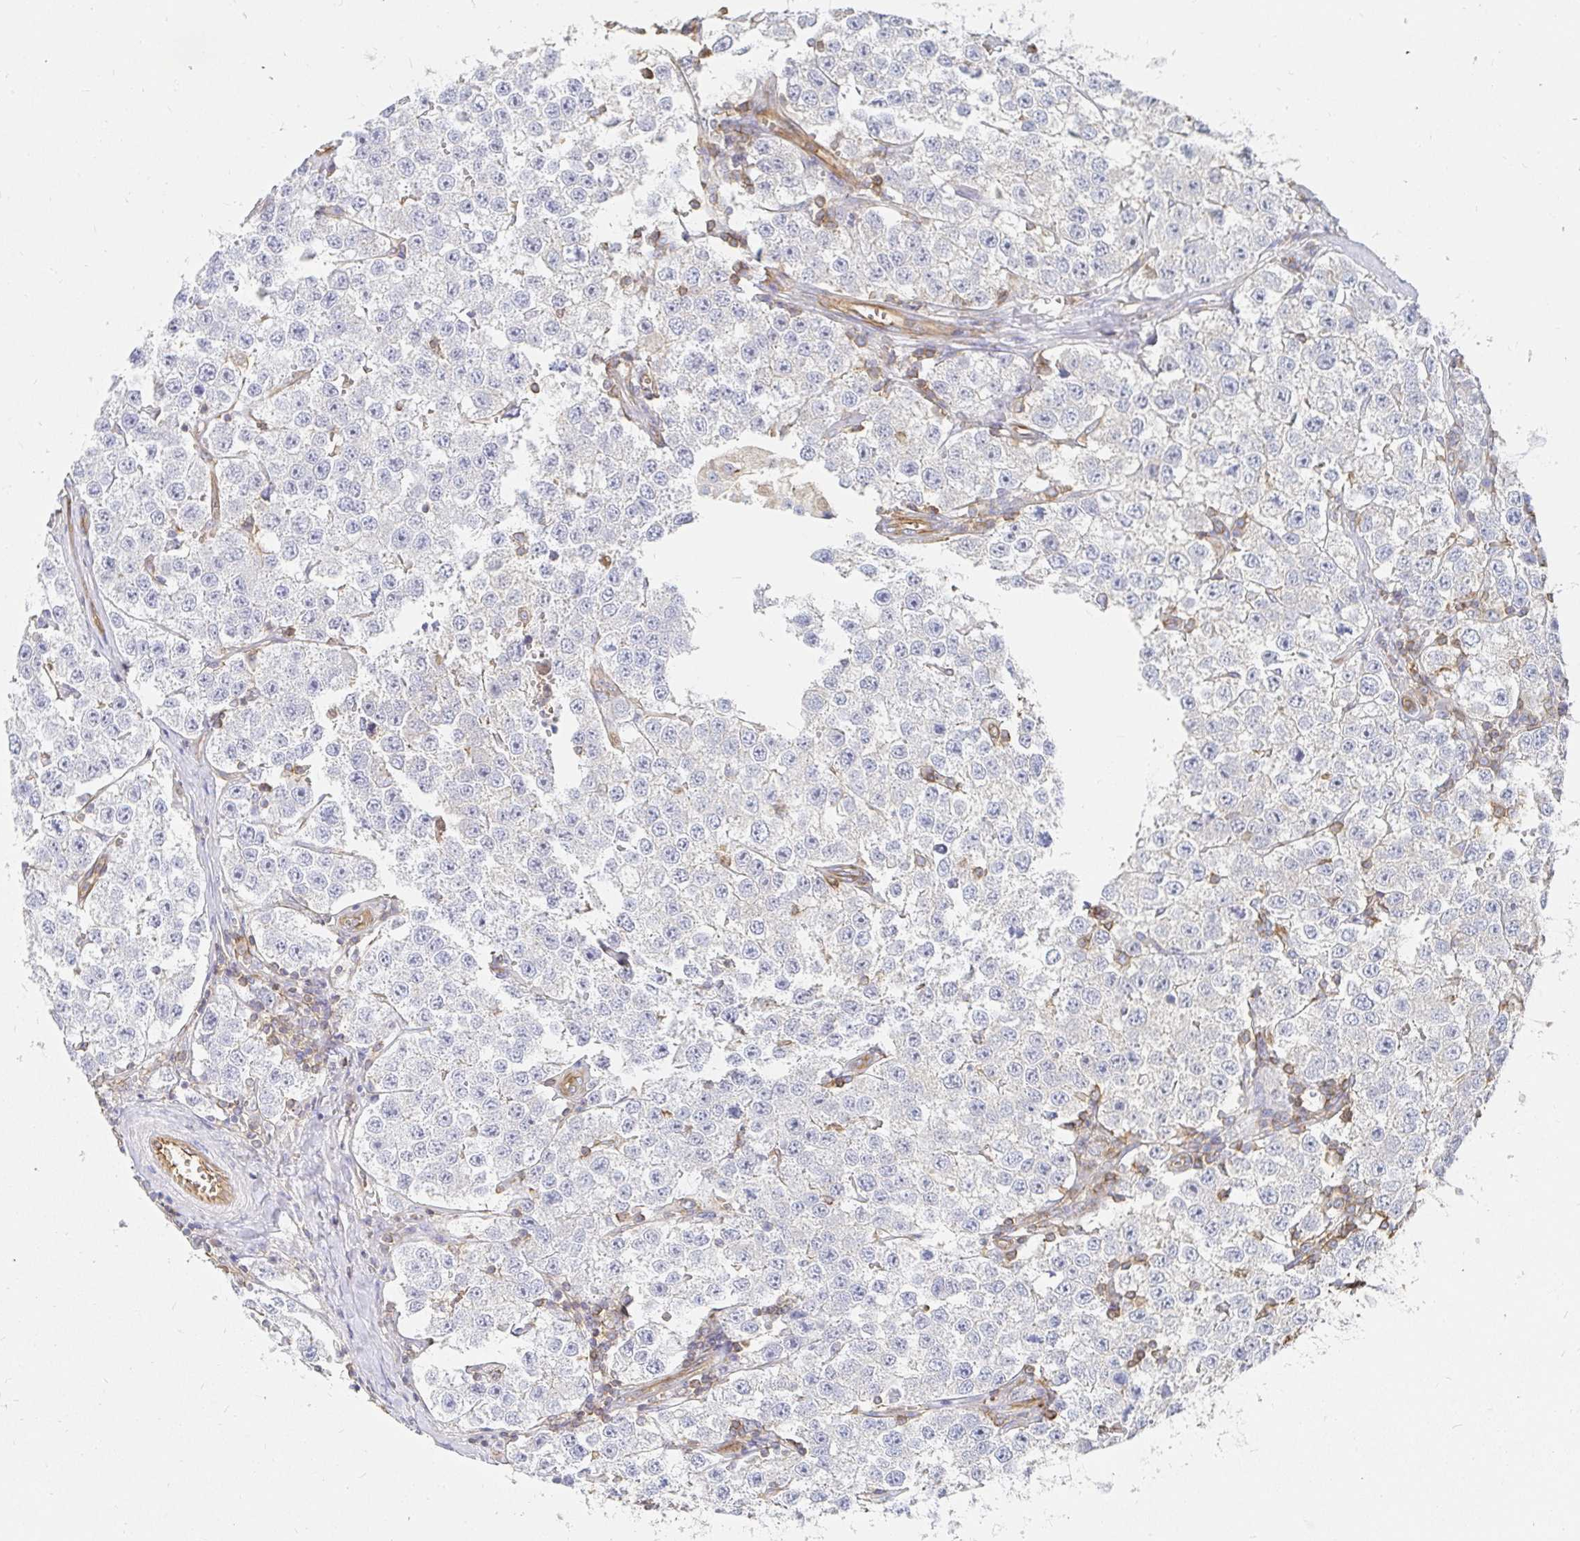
{"staining": {"intensity": "negative", "quantity": "none", "location": "none"}, "tissue": "testis cancer", "cell_type": "Tumor cells", "image_type": "cancer", "snomed": [{"axis": "morphology", "description": "Seminoma, NOS"}, {"axis": "topography", "description": "Testis"}], "caption": "Seminoma (testis) stained for a protein using IHC exhibits no expression tumor cells.", "gene": "TSPAN19", "patient": {"sex": "male", "age": 34}}